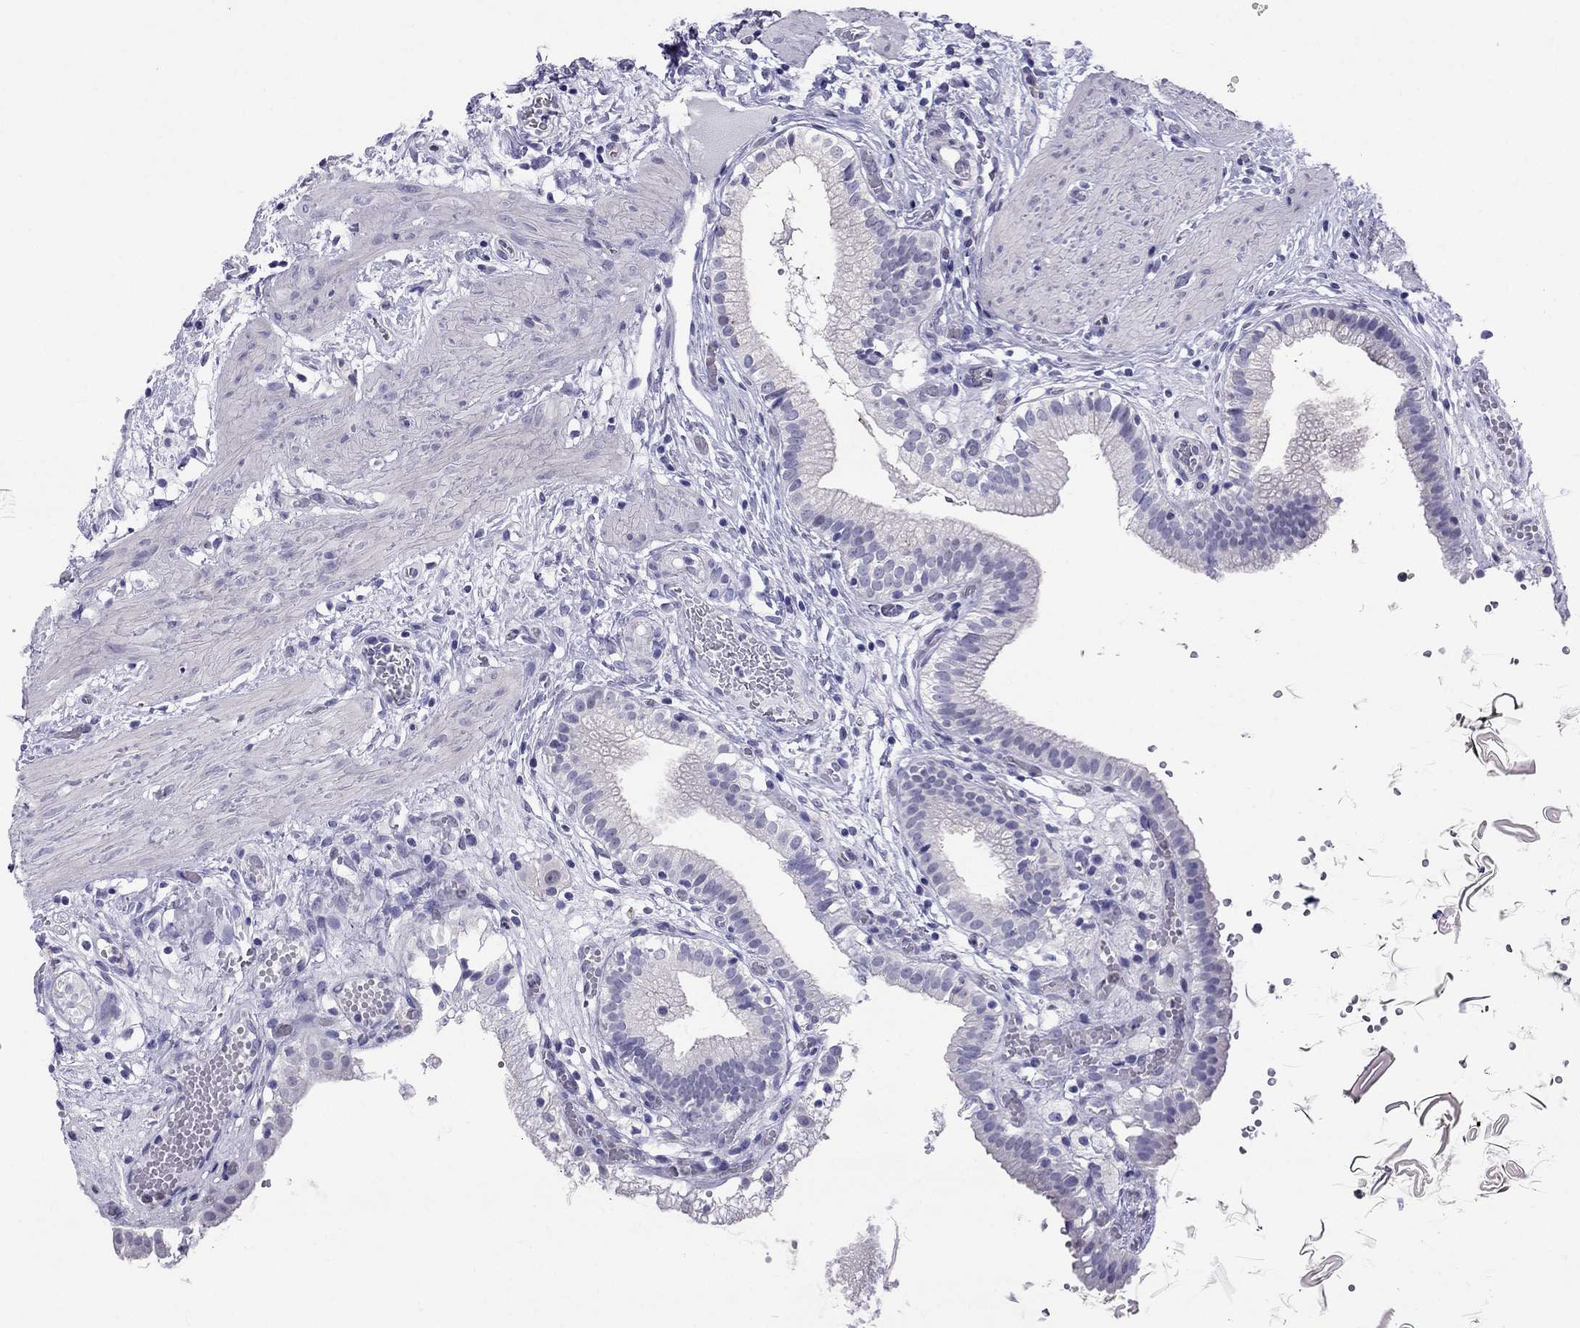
{"staining": {"intensity": "negative", "quantity": "none", "location": "none"}, "tissue": "gallbladder", "cell_type": "Glandular cells", "image_type": "normal", "snomed": [{"axis": "morphology", "description": "Normal tissue, NOS"}, {"axis": "topography", "description": "Gallbladder"}], "caption": "IHC of unremarkable gallbladder exhibits no positivity in glandular cells.", "gene": "CROCC2", "patient": {"sex": "female", "age": 24}}